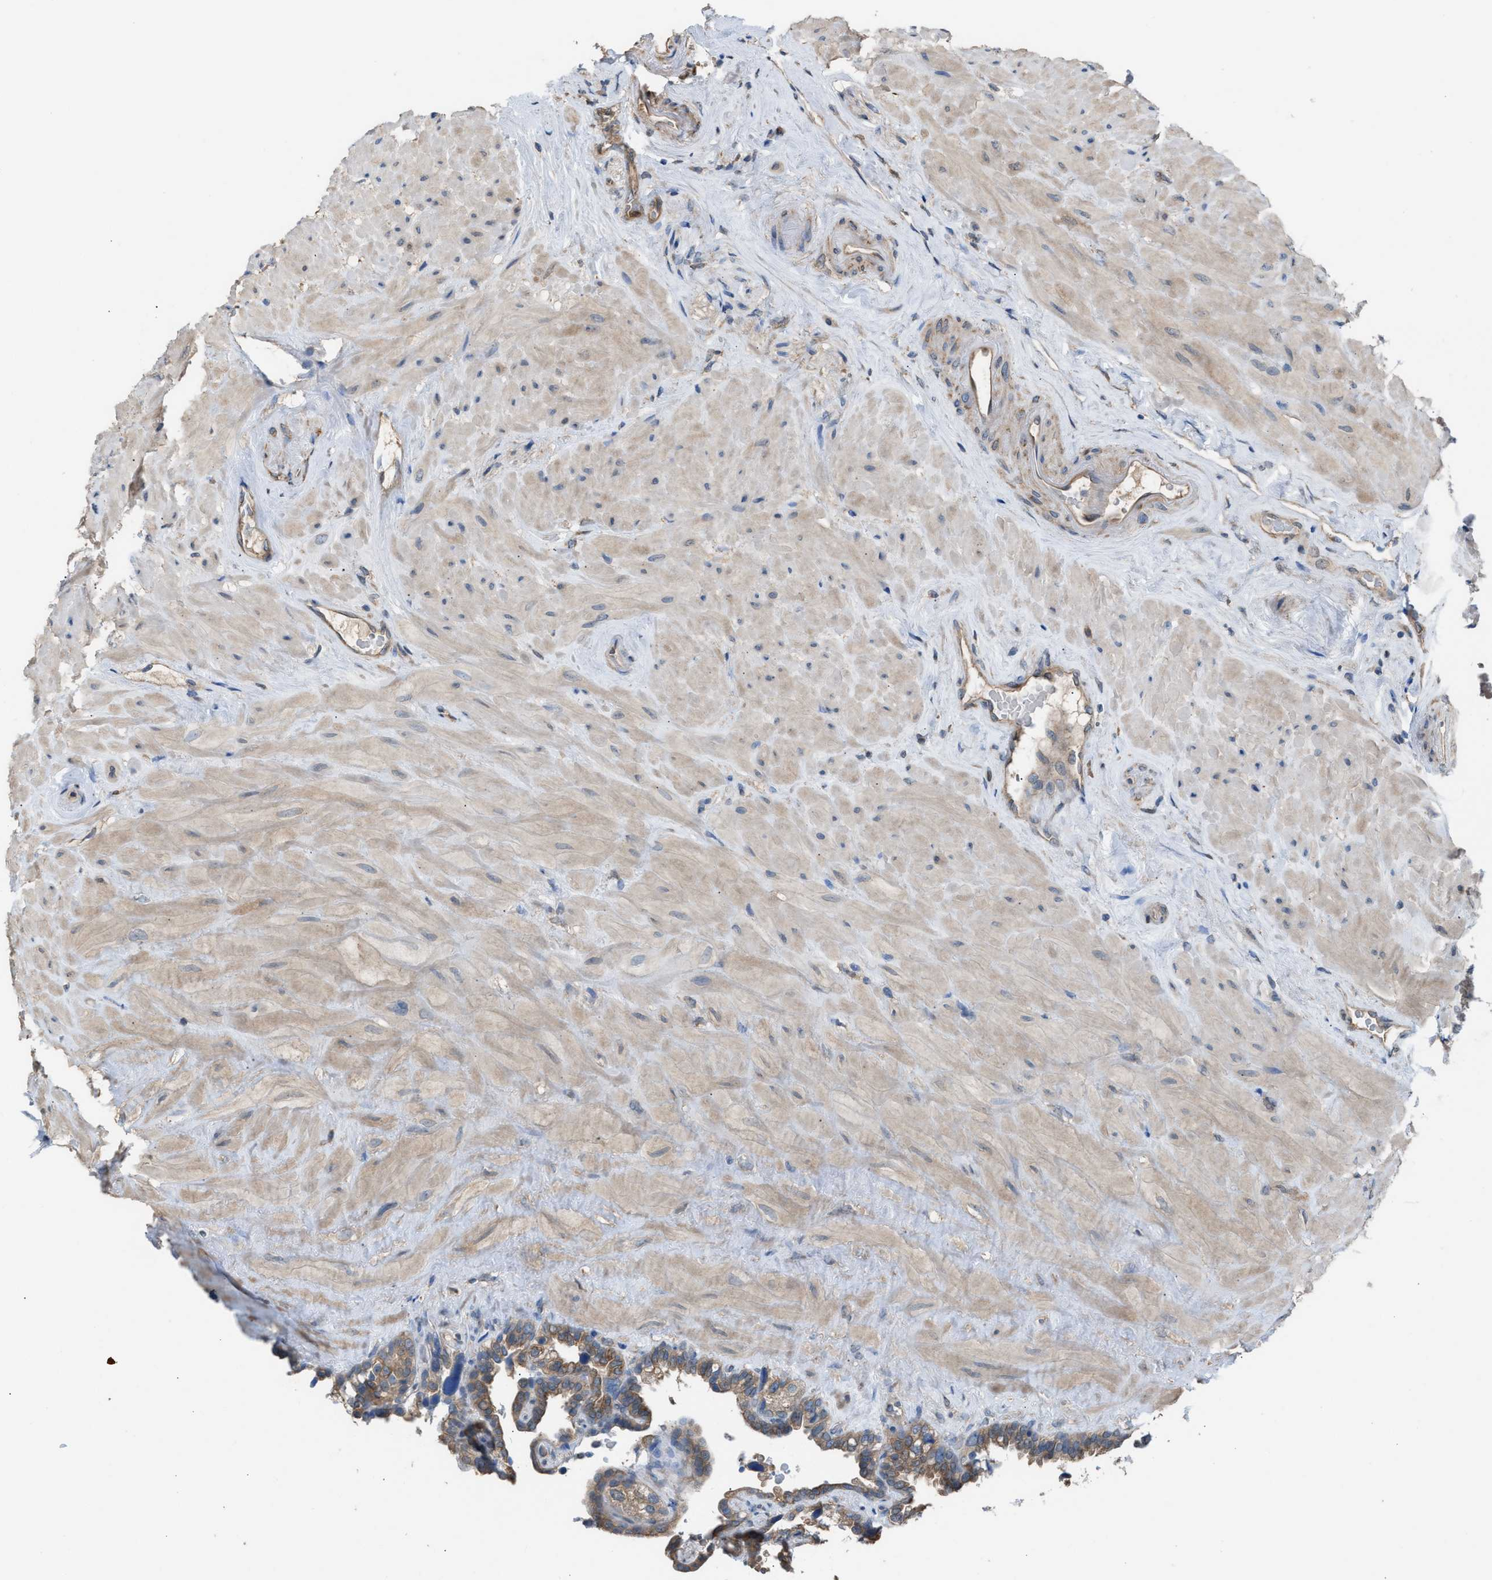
{"staining": {"intensity": "weak", "quantity": ">75%", "location": "cytoplasmic/membranous"}, "tissue": "seminal vesicle", "cell_type": "Glandular cells", "image_type": "normal", "snomed": [{"axis": "morphology", "description": "Normal tissue, NOS"}, {"axis": "topography", "description": "Seminal veicle"}], "caption": "Protein staining of normal seminal vesicle reveals weak cytoplasmic/membranous expression in approximately >75% of glandular cells. The staining was performed using DAB (3,3'-diaminobenzidine) to visualize the protein expression in brown, while the nuclei were stained in blue with hematoxylin (Magnification: 20x).", "gene": "NQO2", "patient": {"sex": "male", "age": 68}}